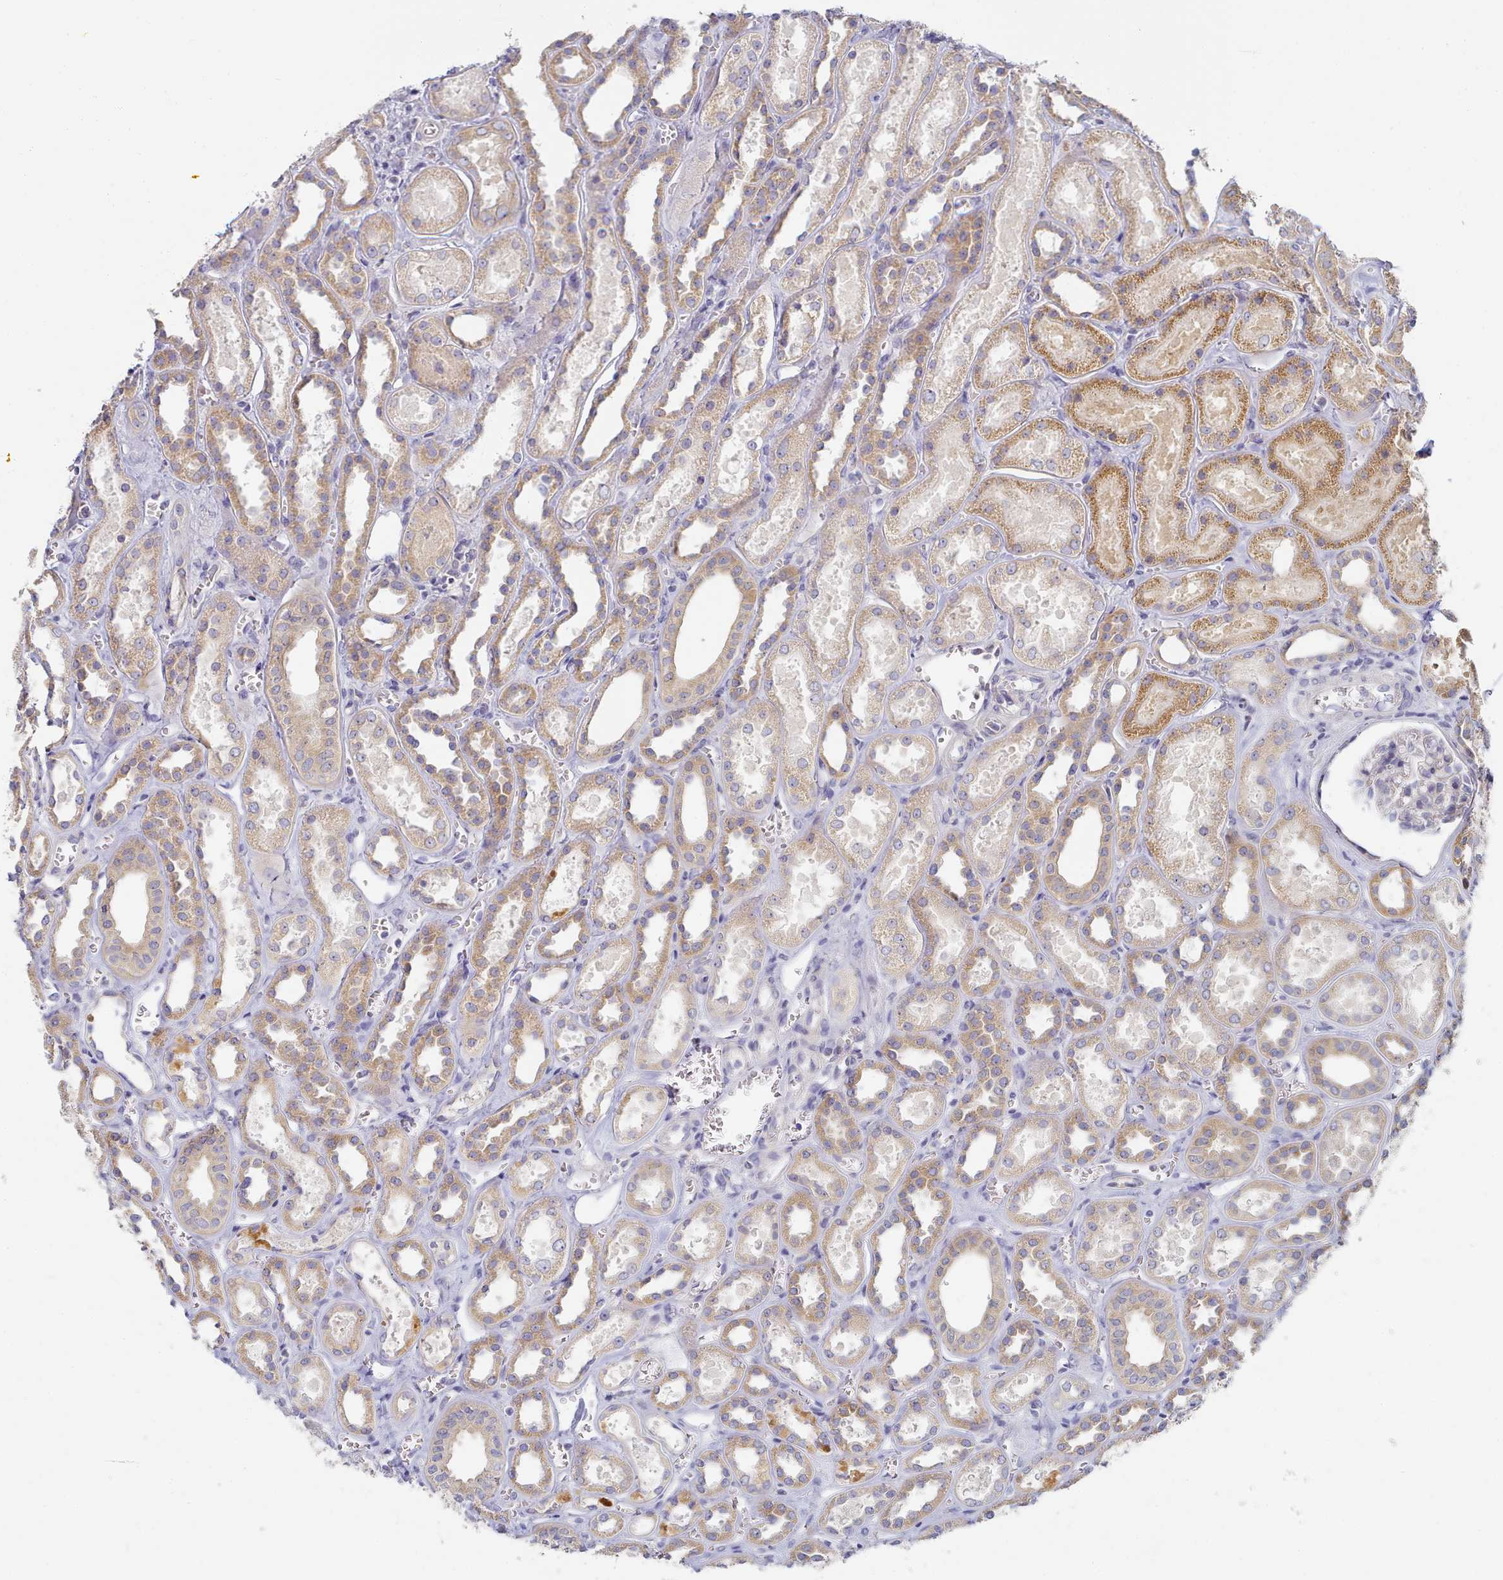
{"staining": {"intensity": "negative", "quantity": "none", "location": "none"}, "tissue": "kidney", "cell_type": "Cells in glomeruli", "image_type": "normal", "snomed": [{"axis": "morphology", "description": "Normal tissue, NOS"}, {"axis": "morphology", "description": "Adenocarcinoma, NOS"}, {"axis": "topography", "description": "Kidney"}], "caption": "IHC micrograph of unremarkable human kidney stained for a protein (brown), which displays no staining in cells in glomeruli.", "gene": "TYW1B", "patient": {"sex": "female", "age": 68}}